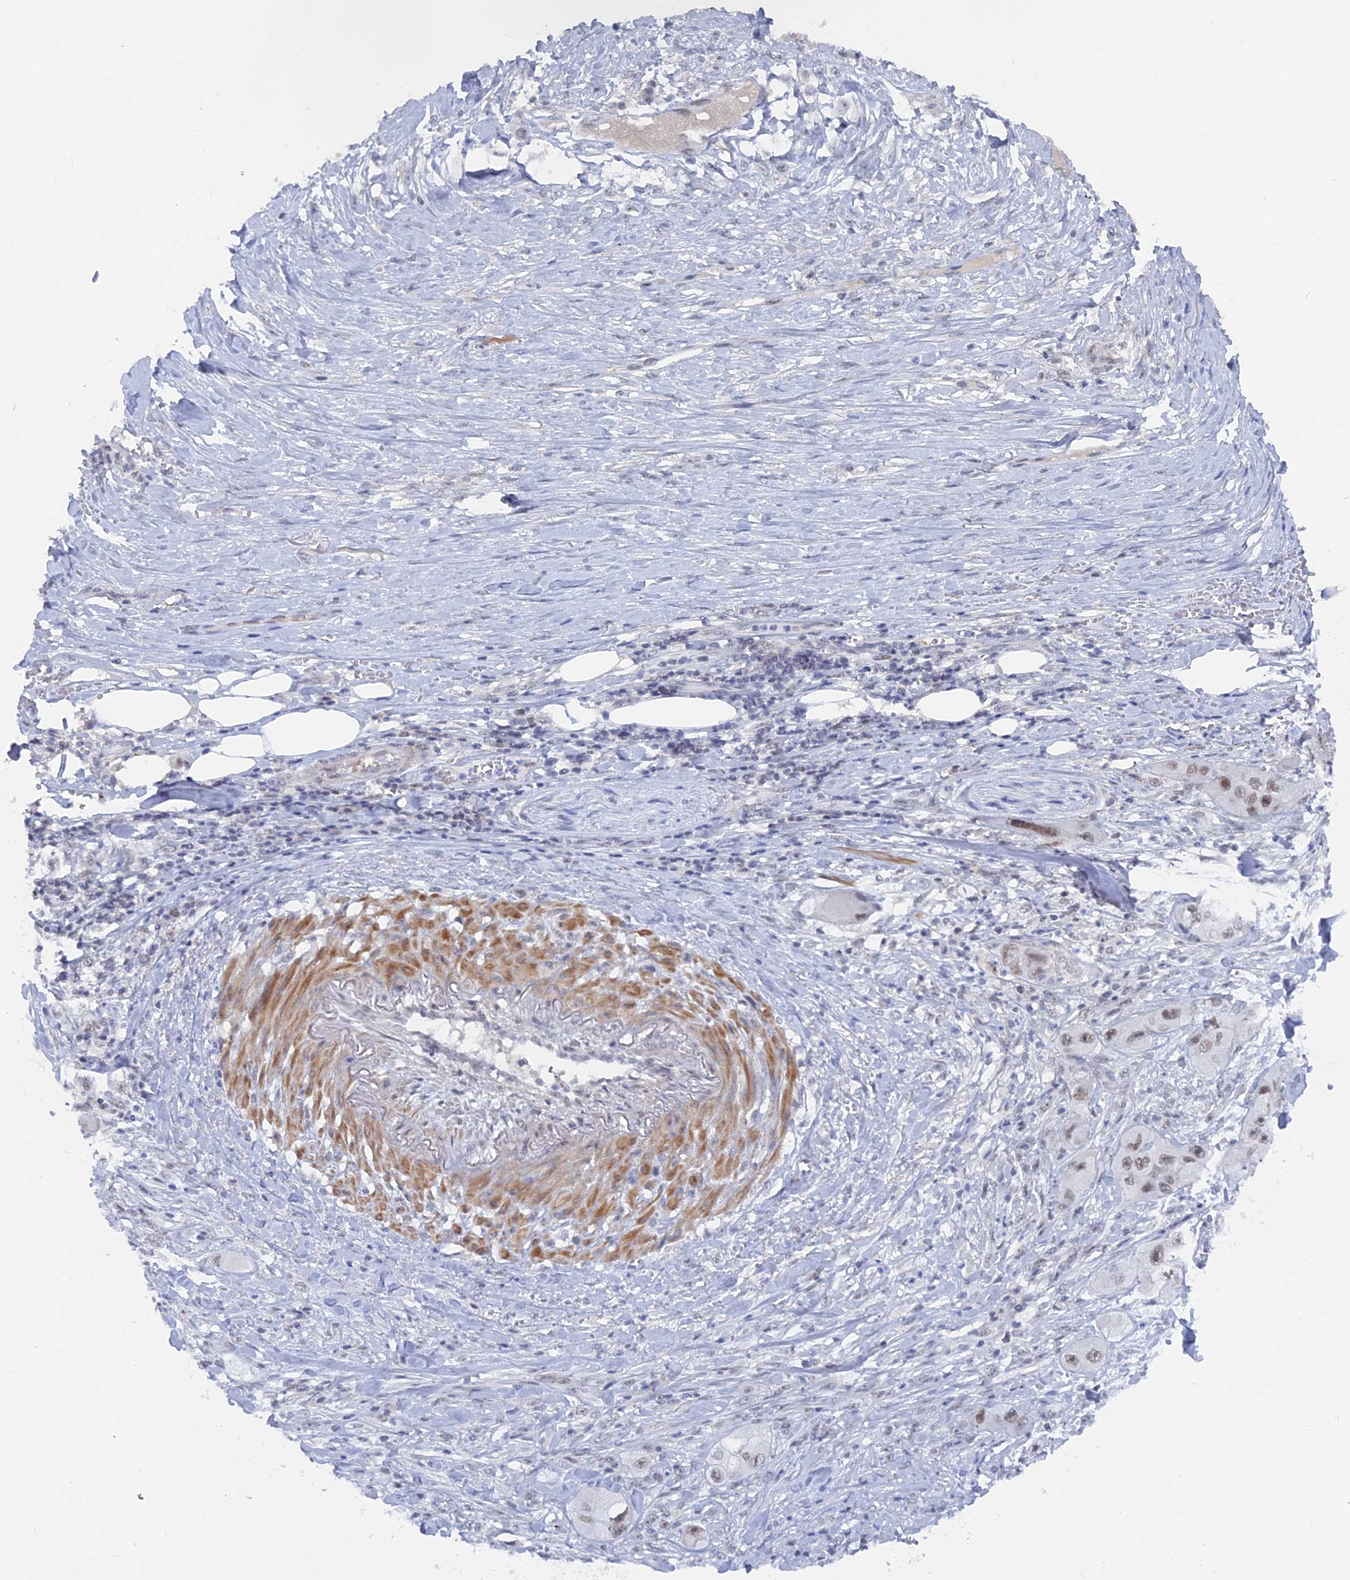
{"staining": {"intensity": "weak", "quantity": ">75%", "location": "nuclear"}, "tissue": "skin cancer", "cell_type": "Tumor cells", "image_type": "cancer", "snomed": [{"axis": "morphology", "description": "Squamous cell carcinoma, NOS"}, {"axis": "topography", "description": "Skin"}, {"axis": "topography", "description": "Subcutis"}], "caption": "A high-resolution micrograph shows immunohistochemistry staining of skin squamous cell carcinoma, which displays weak nuclear staining in approximately >75% of tumor cells.", "gene": "BRD2", "patient": {"sex": "male", "age": 73}}